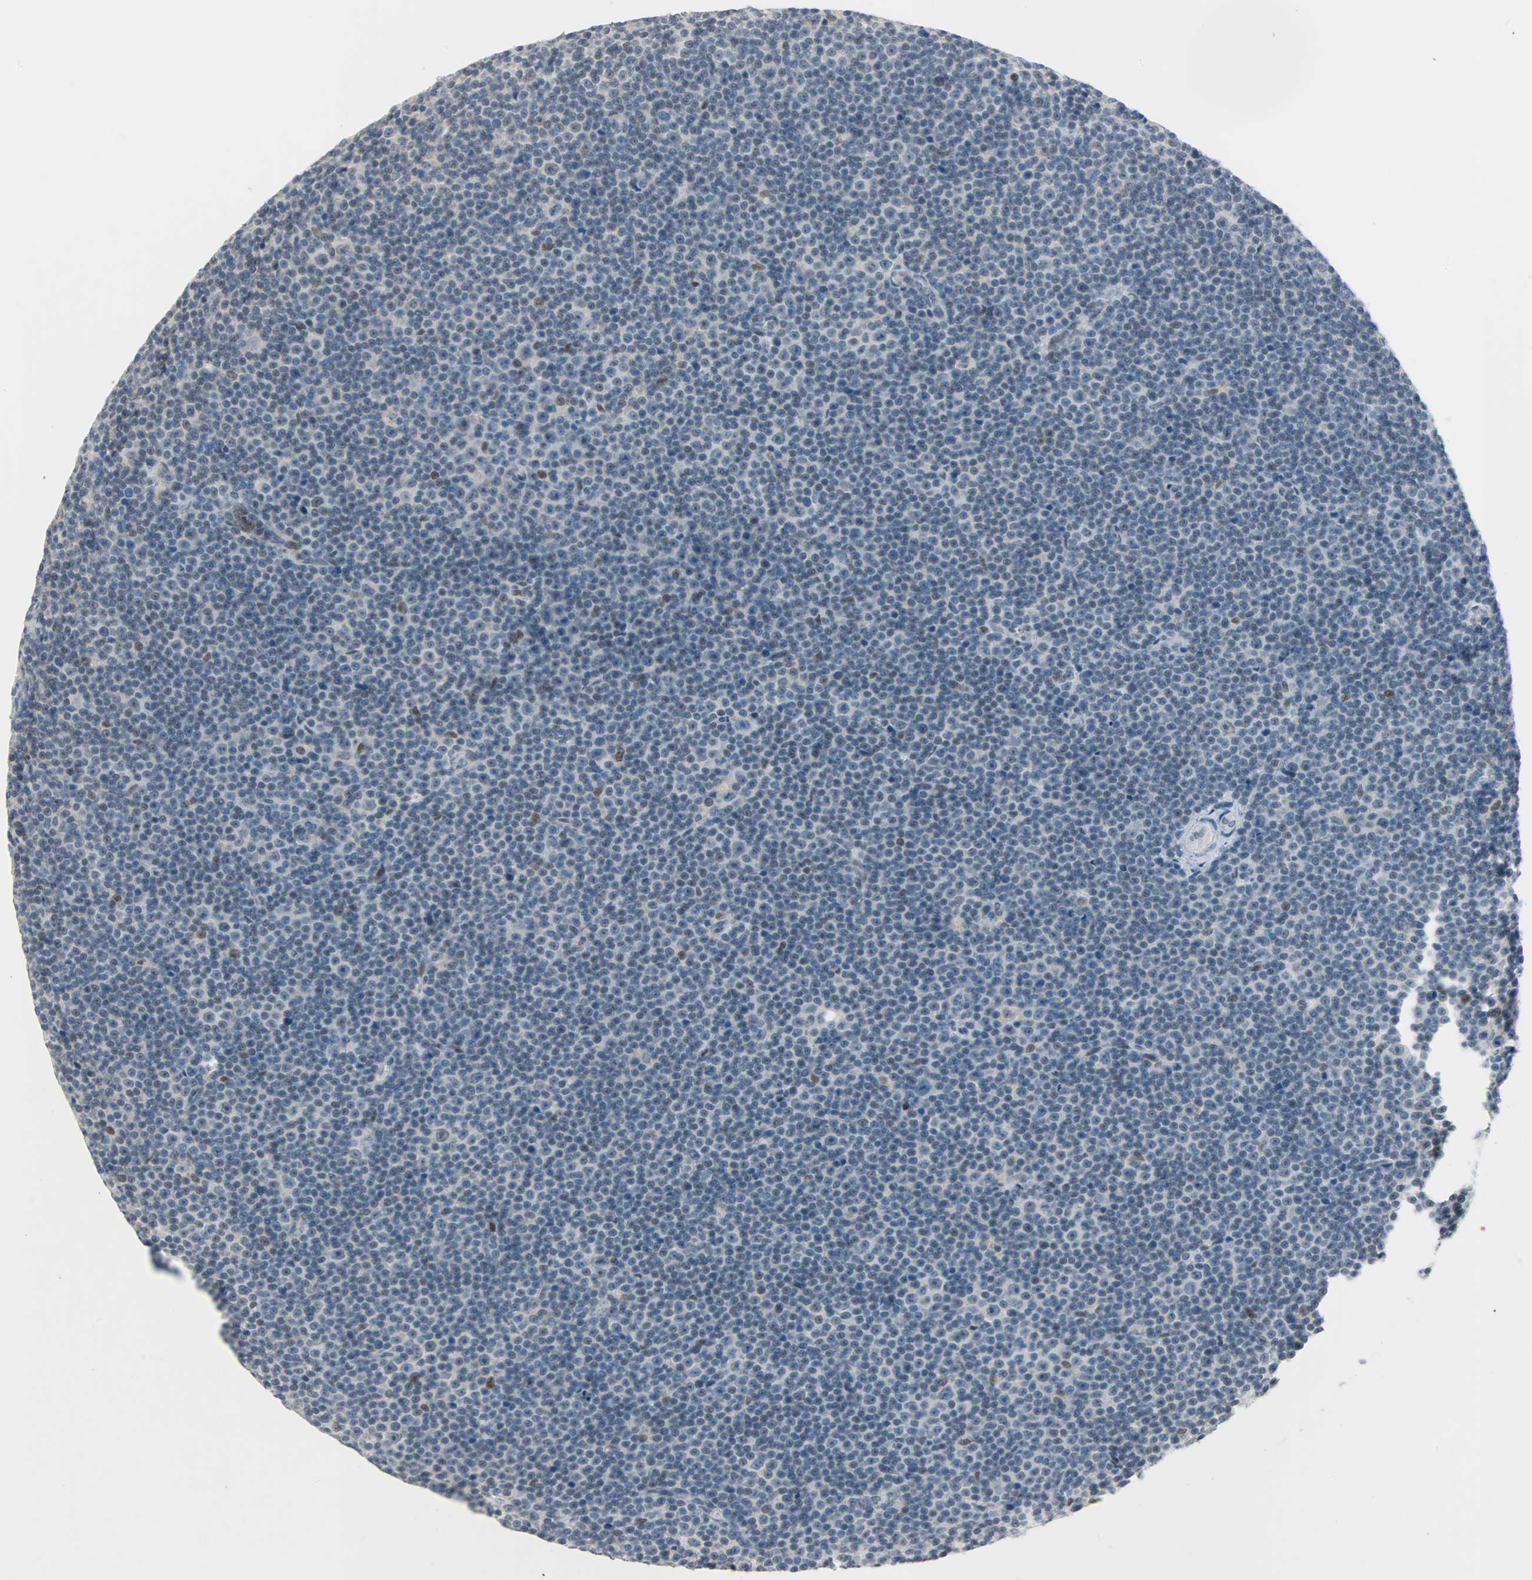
{"staining": {"intensity": "moderate", "quantity": "<25%", "location": "nuclear"}, "tissue": "lymphoma", "cell_type": "Tumor cells", "image_type": "cancer", "snomed": [{"axis": "morphology", "description": "Malignant lymphoma, non-Hodgkin's type, Low grade"}, {"axis": "topography", "description": "Lymph node"}], "caption": "IHC histopathology image of lymphoma stained for a protein (brown), which shows low levels of moderate nuclear staining in about <25% of tumor cells.", "gene": "PPARG", "patient": {"sex": "female", "age": 67}}